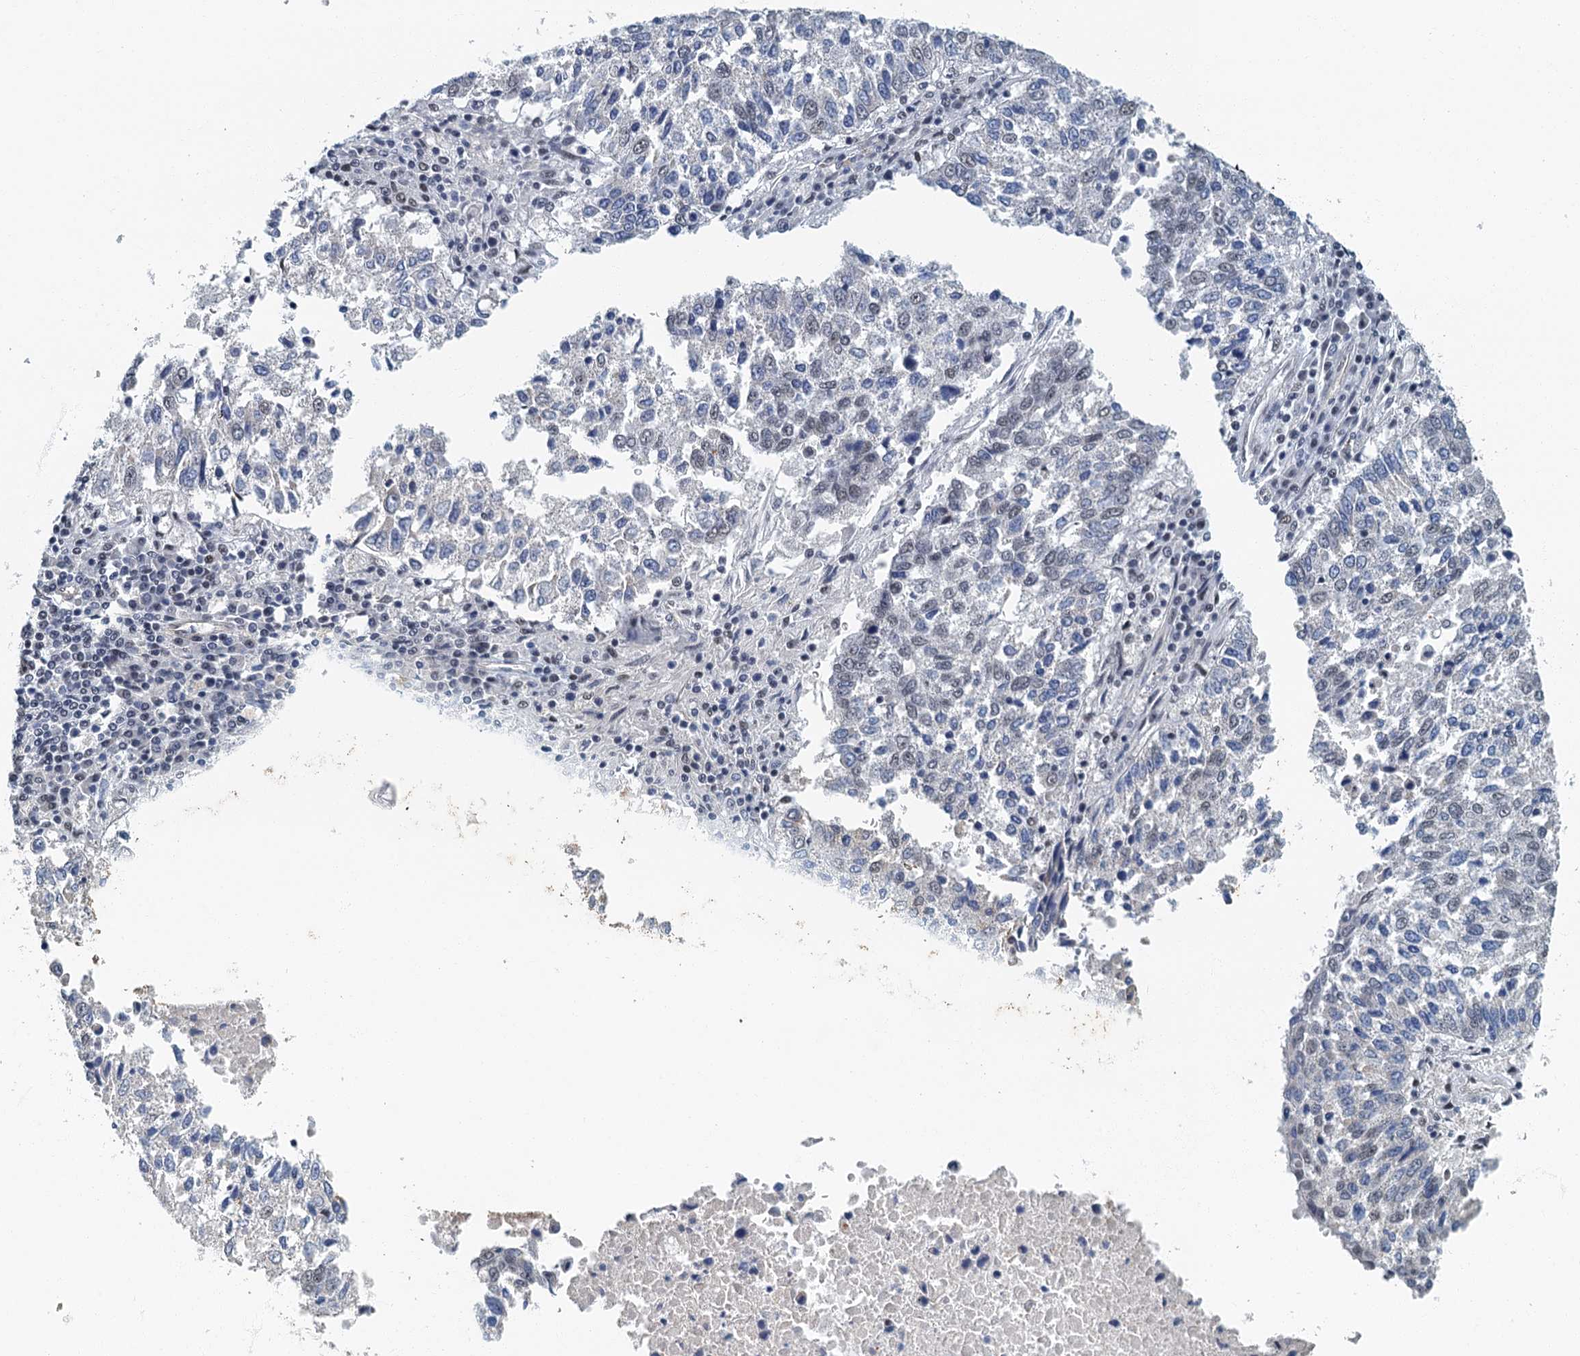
{"staining": {"intensity": "negative", "quantity": "none", "location": "none"}, "tissue": "lung cancer", "cell_type": "Tumor cells", "image_type": "cancer", "snomed": [{"axis": "morphology", "description": "Squamous cell carcinoma, NOS"}, {"axis": "topography", "description": "Lung"}], "caption": "Immunohistochemical staining of human lung cancer (squamous cell carcinoma) displays no significant positivity in tumor cells.", "gene": "GADL1", "patient": {"sex": "male", "age": 73}}